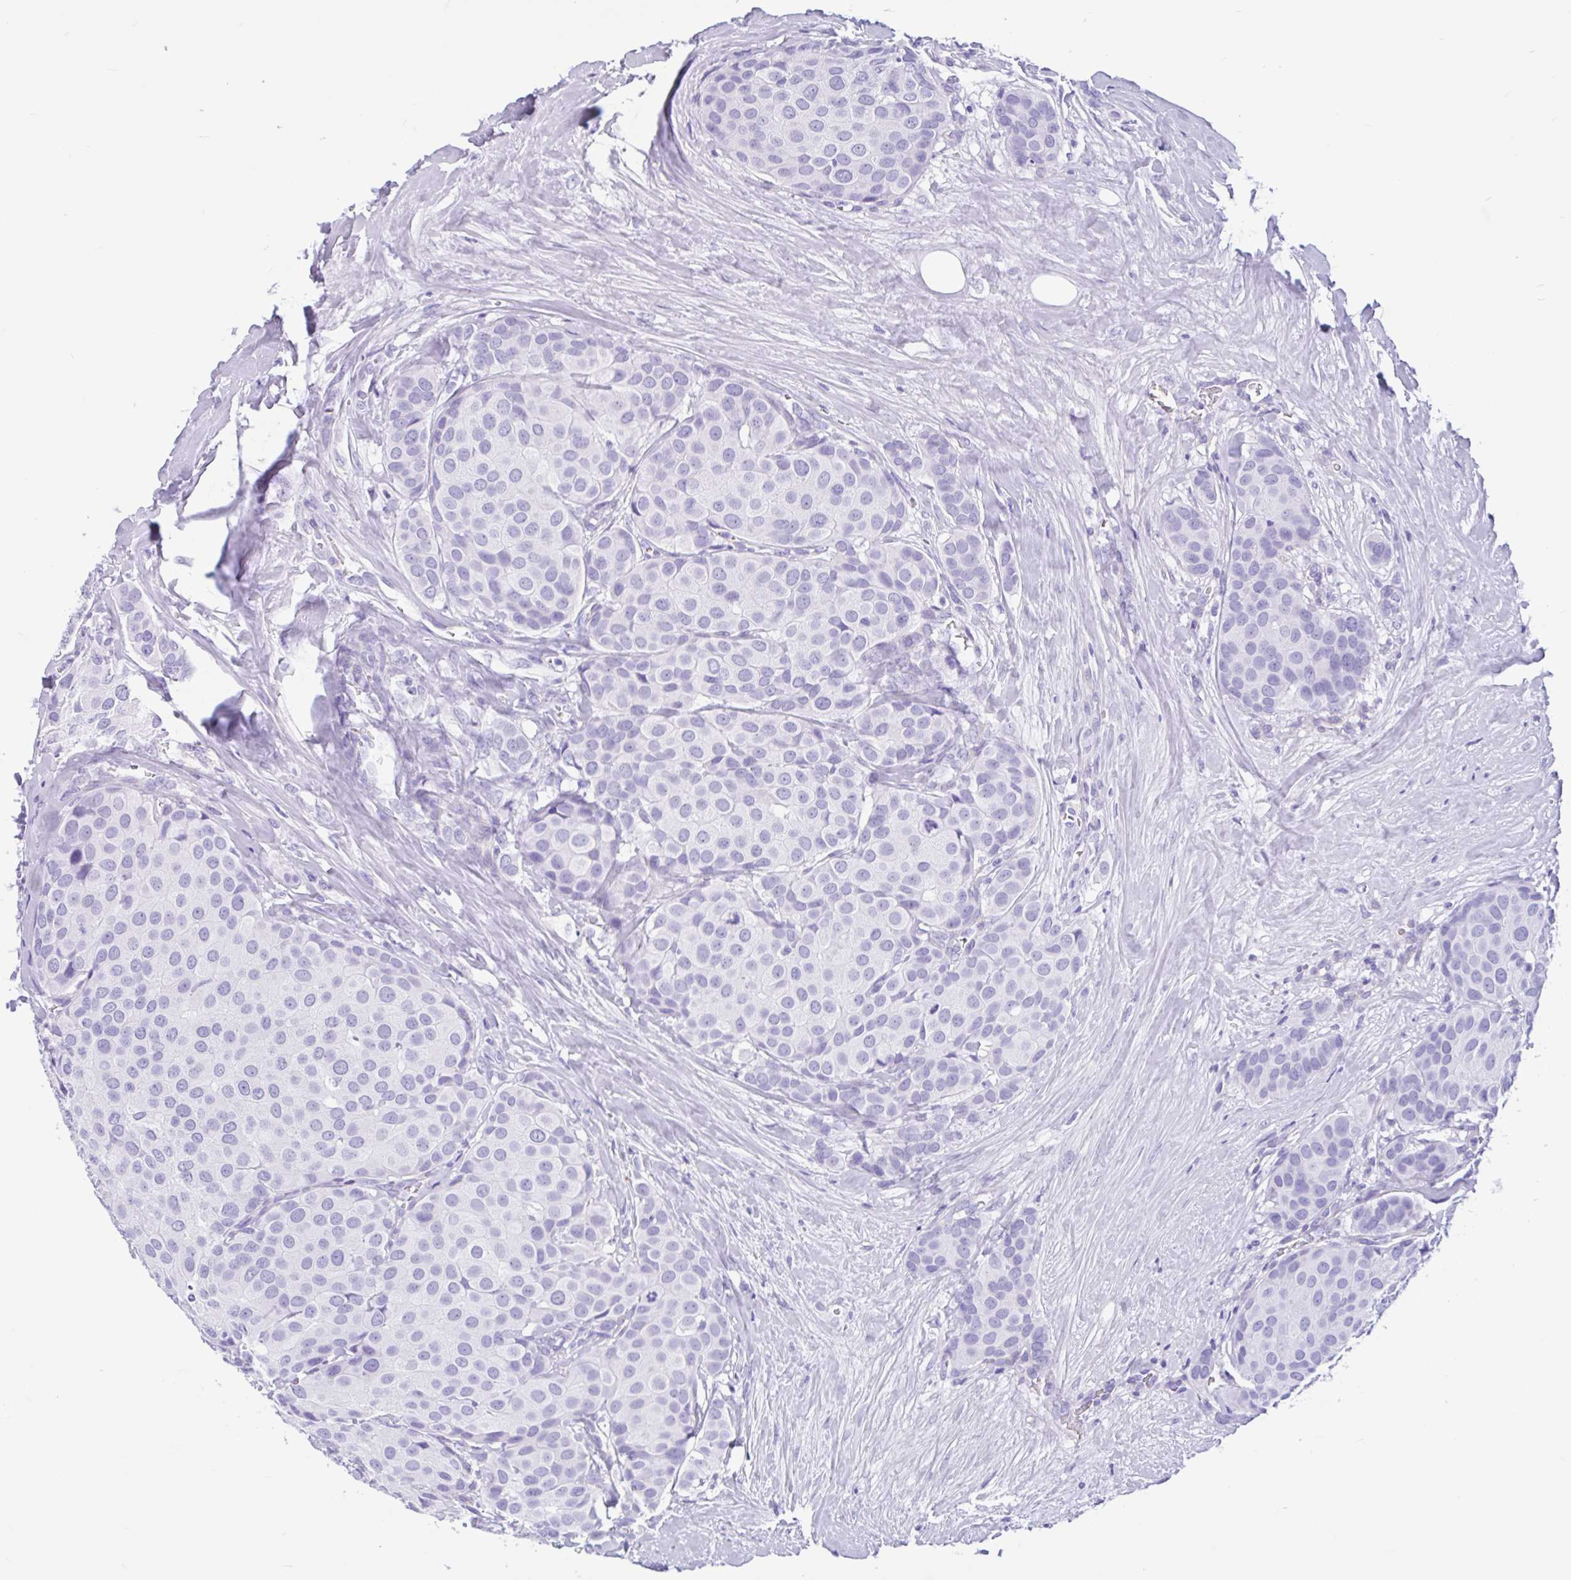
{"staining": {"intensity": "negative", "quantity": "none", "location": "none"}, "tissue": "breast cancer", "cell_type": "Tumor cells", "image_type": "cancer", "snomed": [{"axis": "morphology", "description": "Duct carcinoma"}, {"axis": "topography", "description": "Breast"}], "caption": "Breast cancer was stained to show a protein in brown. There is no significant expression in tumor cells. Brightfield microscopy of immunohistochemistry (IHC) stained with DAB (brown) and hematoxylin (blue), captured at high magnification.", "gene": "IAPP", "patient": {"sex": "female", "age": 70}}